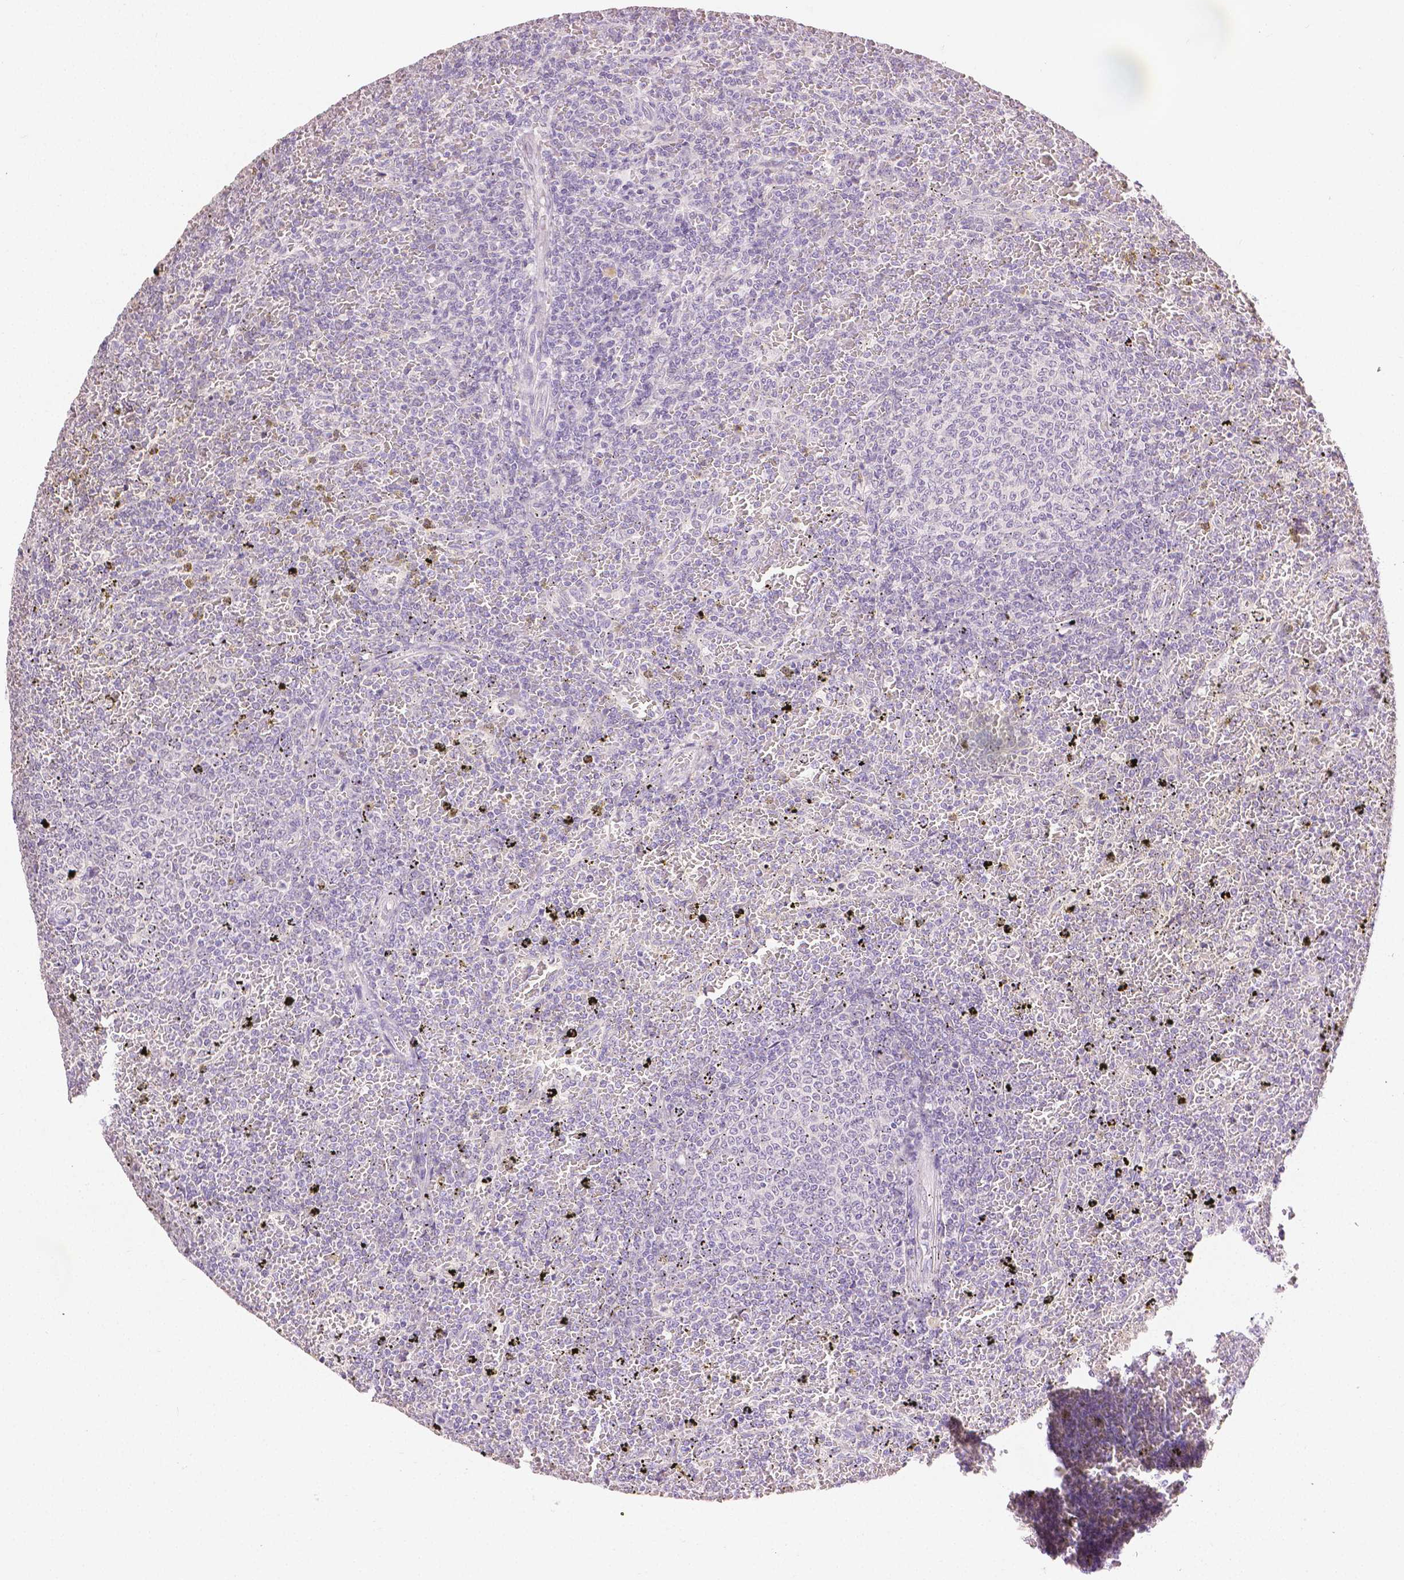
{"staining": {"intensity": "negative", "quantity": "none", "location": "none"}, "tissue": "lymphoma", "cell_type": "Tumor cells", "image_type": "cancer", "snomed": [{"axis": "morphology", "description": "Malignant lymphoma, non-Hodgkin's type, Low grade"}, {"axis": "topography", "description": "Spleen"}], "caption": "Immunohistochemistry (IHC) of human lymphoma displays no positivity in tumor cells. Brightfield microscopy of immunohistochemistry (IHC) stained with DAB (3,3'-diaminobenzidine) (brown) and hematoxylin (blue), captured at high magnification.", "gene": "TGM1", "patient": {"sex": "female", "age": 77}}